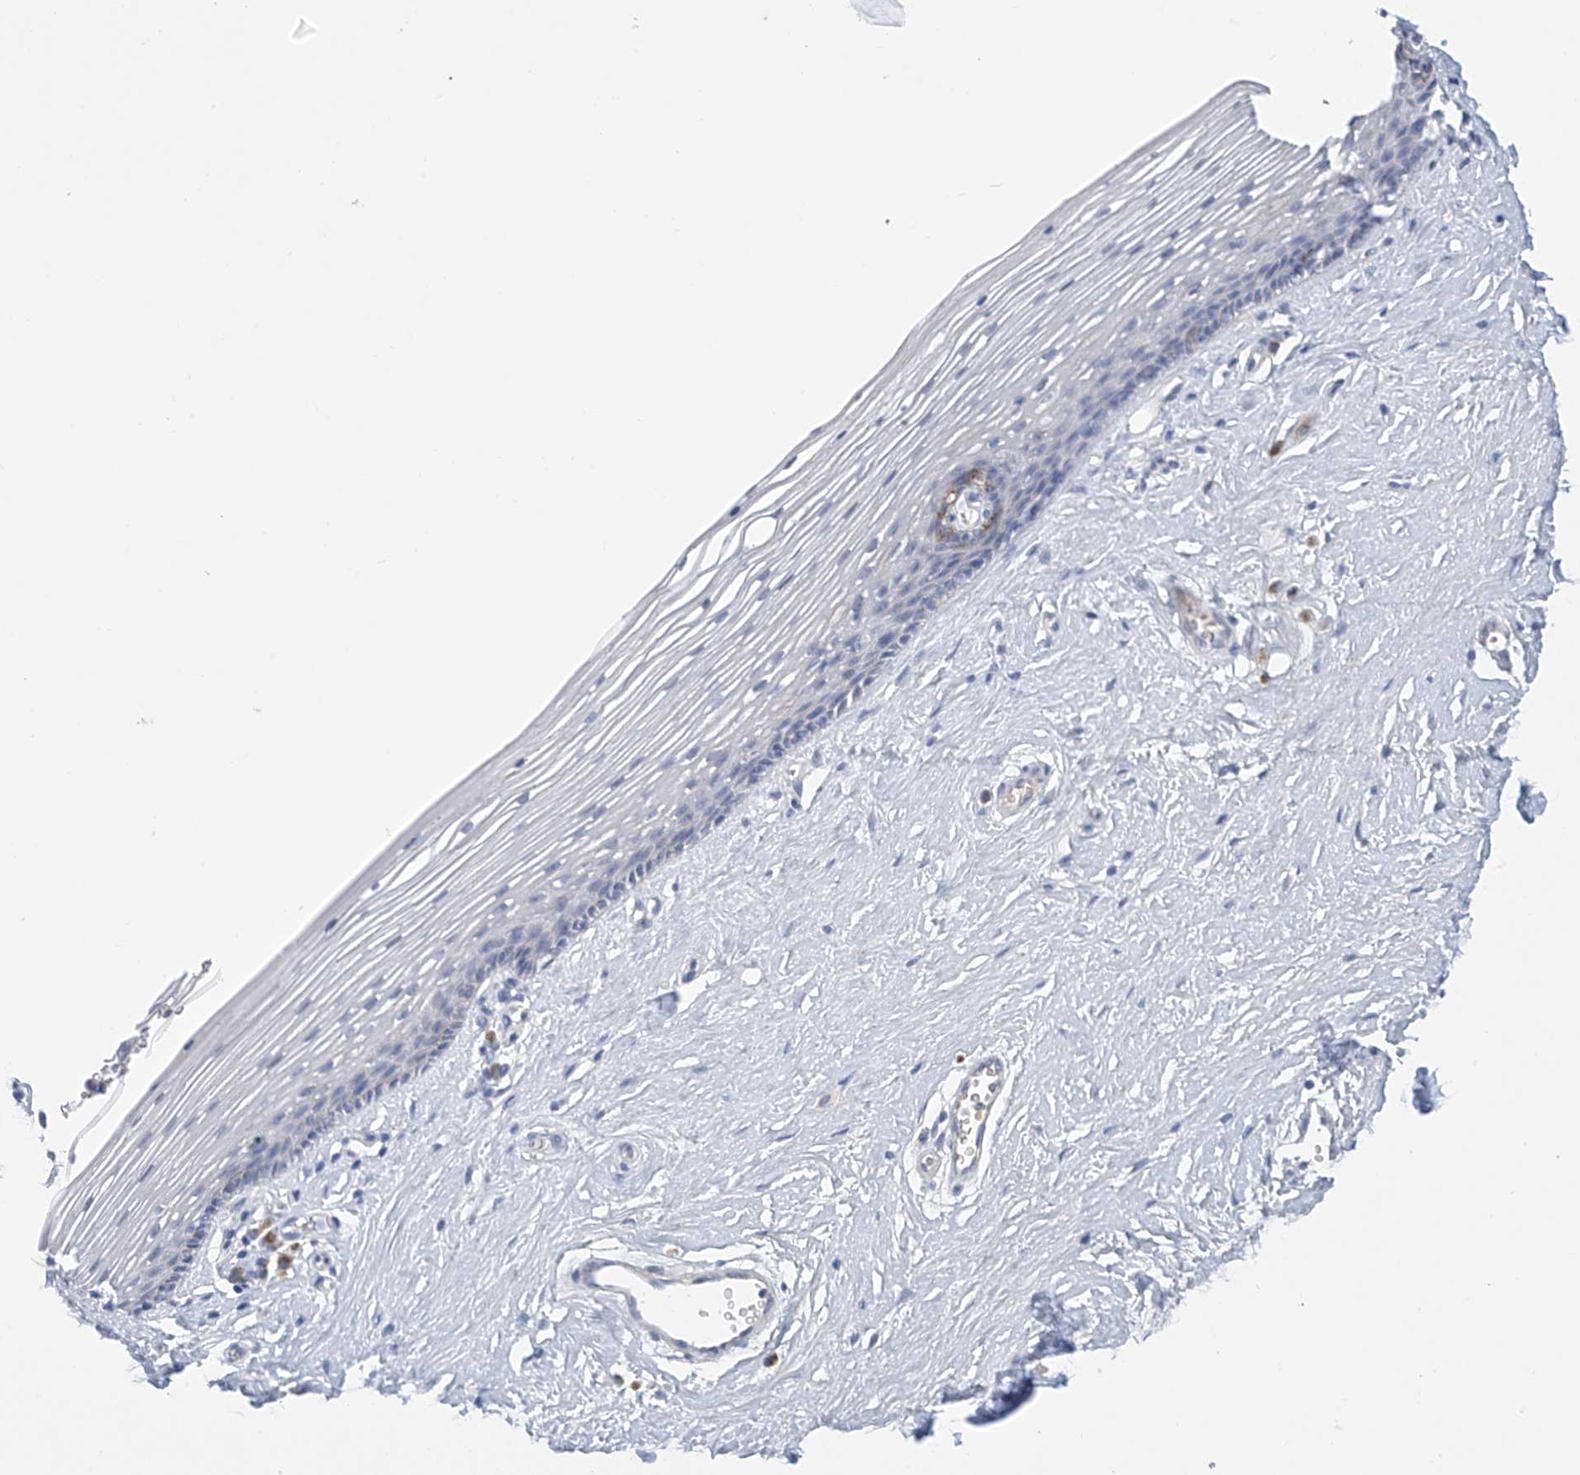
{"staining": {"intensity": "negative", "quantity": "none", "location": "none"}, "tissue": "vagina", "cell_type": "Squamous epithelial cells", "image_type": "normal", "snomed": [{"axis": "morphology", "description": "Normal tissue, NOS"}, {"axis": "topography", "description": "Vagina"}], "caption": "Micrograph shows no significant protein positivity in squamous epithelial cells of normal vagina. (DAB (3,3'-diaminobenzidine) immunohistochemistry (IHC) with hematoxylin counter stain).", "gene": "SLCO4A1", "patient": {"sex": "female", "age": 46}}